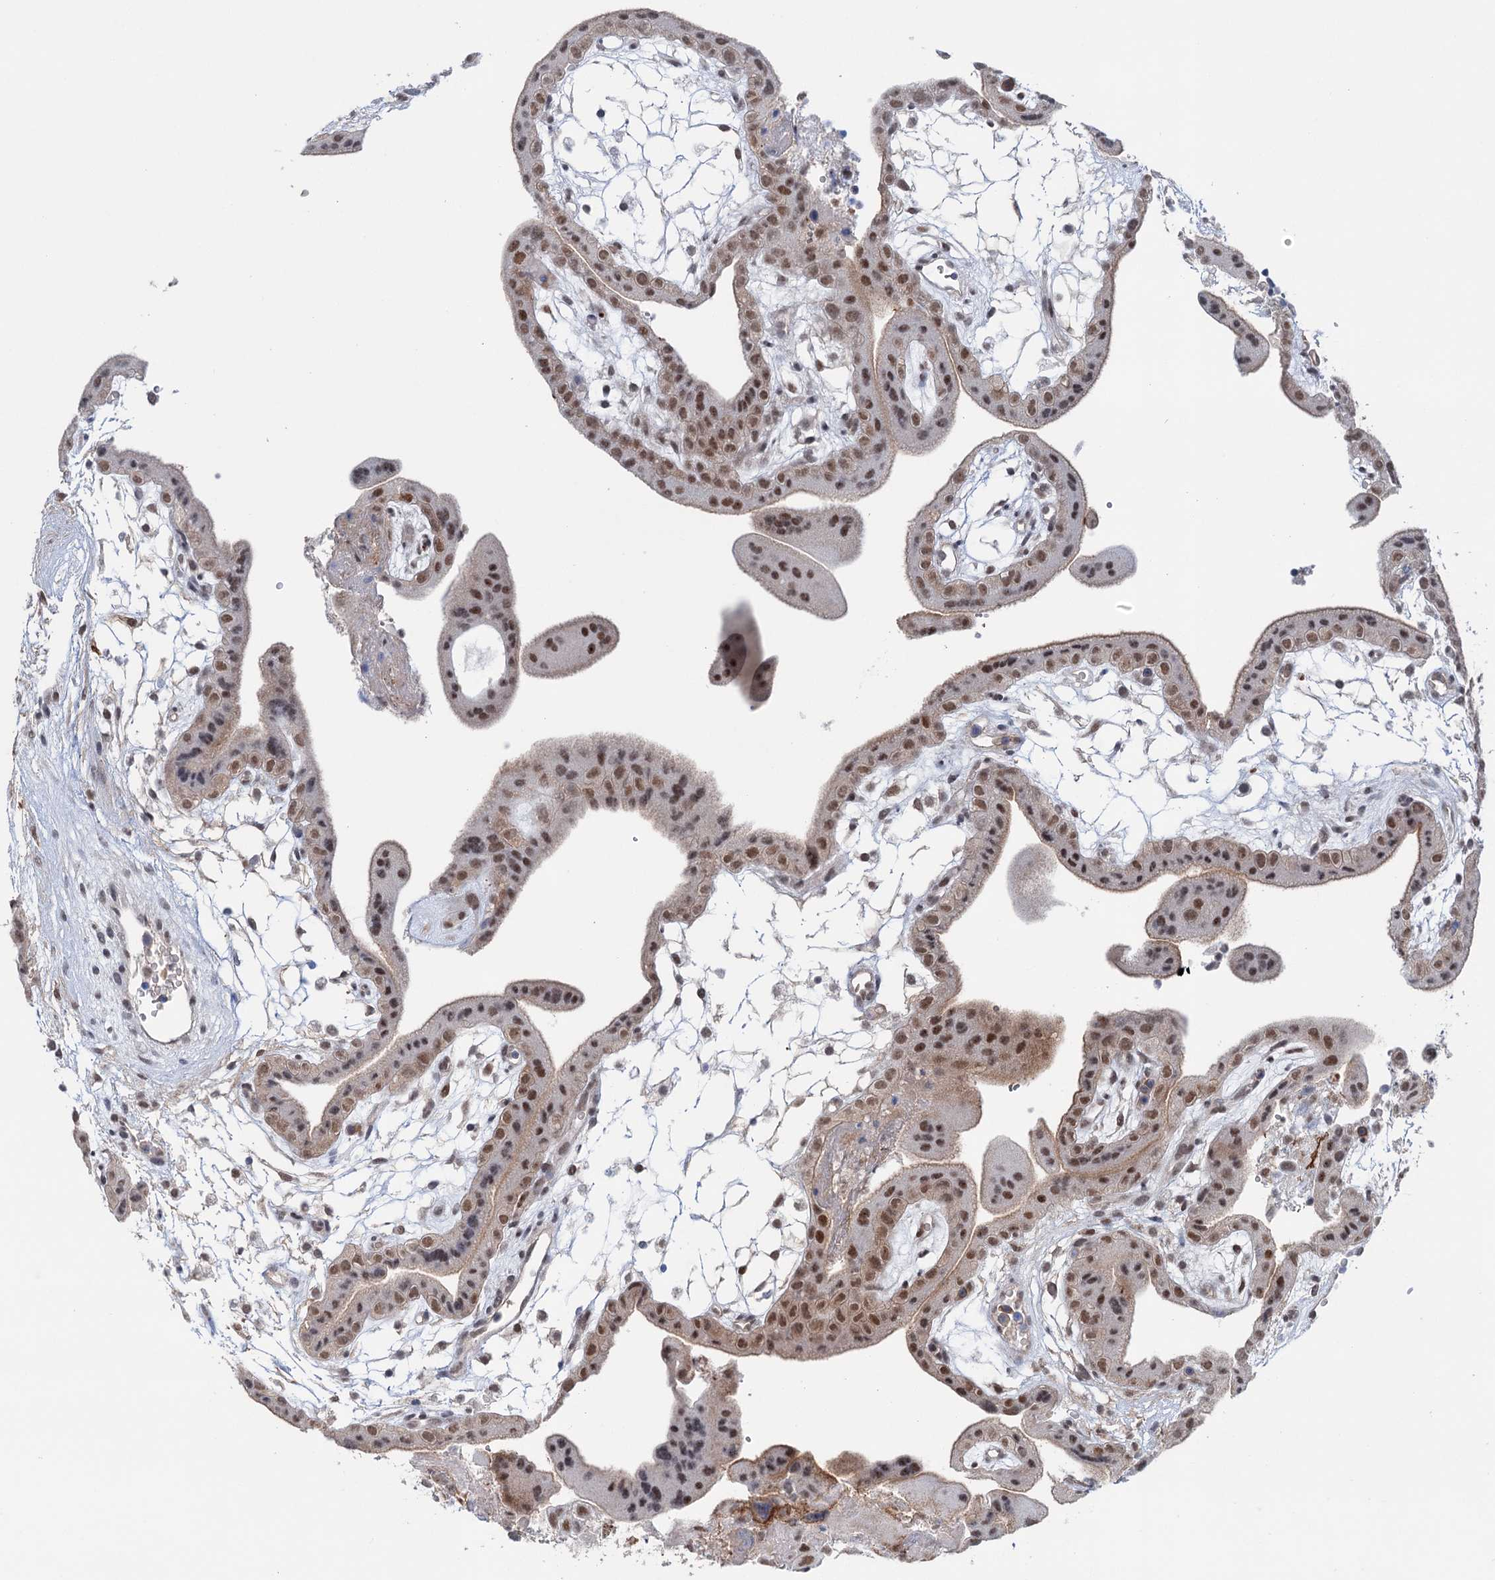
{"staining": {"intensity": "moderate", "quantity": ">75%", "location": "cytoplasmic/membranous,nuclear"}, "tissue": "placenta", "cell_type": "Decidual cells", "image_type": "normal", "snomed": [{"axis": "morphology", "description": "Normal tissue, NOS"}, {"axis": "topography", "description": "Placenta"}], "caption": "Immunohistochemical staining of normal human placenta displays >75% levels of moderate cytoplasmic/membranous,nuclear protein expression in about >75% of decidual cells. The staining was performed using DAB, with brown indicating positive protein expression. Nuclei are stained blue with hematoxylin.", "gene": "FAM53A", "patient": {"sex": "female", "age": 18}}